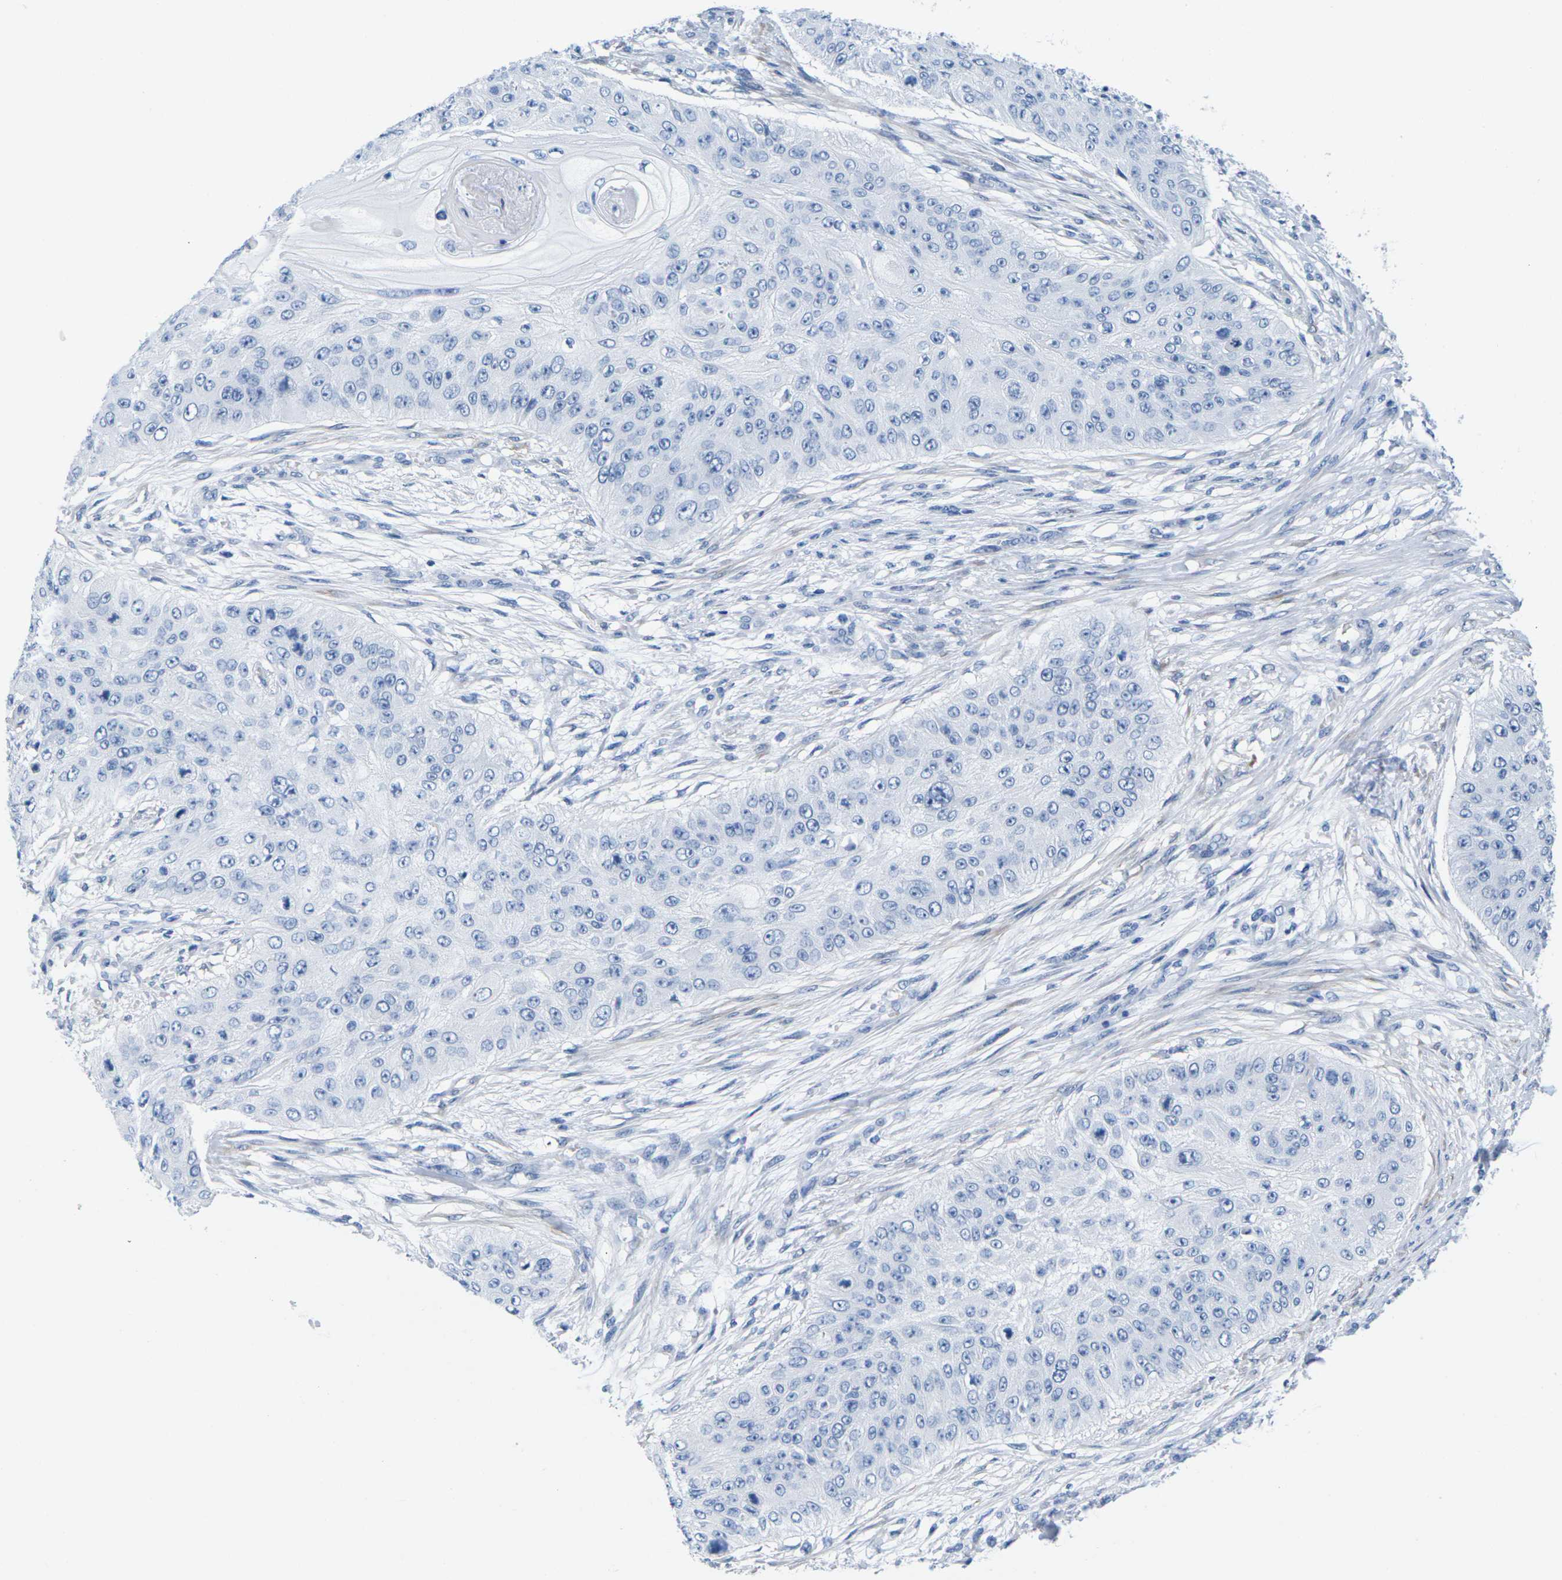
{"staining": {"intensity": "negative", "quantity": "none", "location": "none"}, "tissue": "skin cancer", "cell_type": "Tumor cells", "image_type": "cancer", "snomed": [{"axis": "morphology", "description": "Squamous cell carcinoma, NOS"}, {"axis": "topography", "description": "Skin"}], "caption": "This is a image of immunohistochemistry staining of skin squamous cell carcinoma, which shows no expression in tumor cells. (Stains: DAB (3,3'-diaminobenzidine) immunohistochemistry (IHC) with hematoxylin counter stain, Microscopy: brightfield microscopy at high magnification).", "gene": "CNN1", "patient": {"sex": "female", "age": 80}}